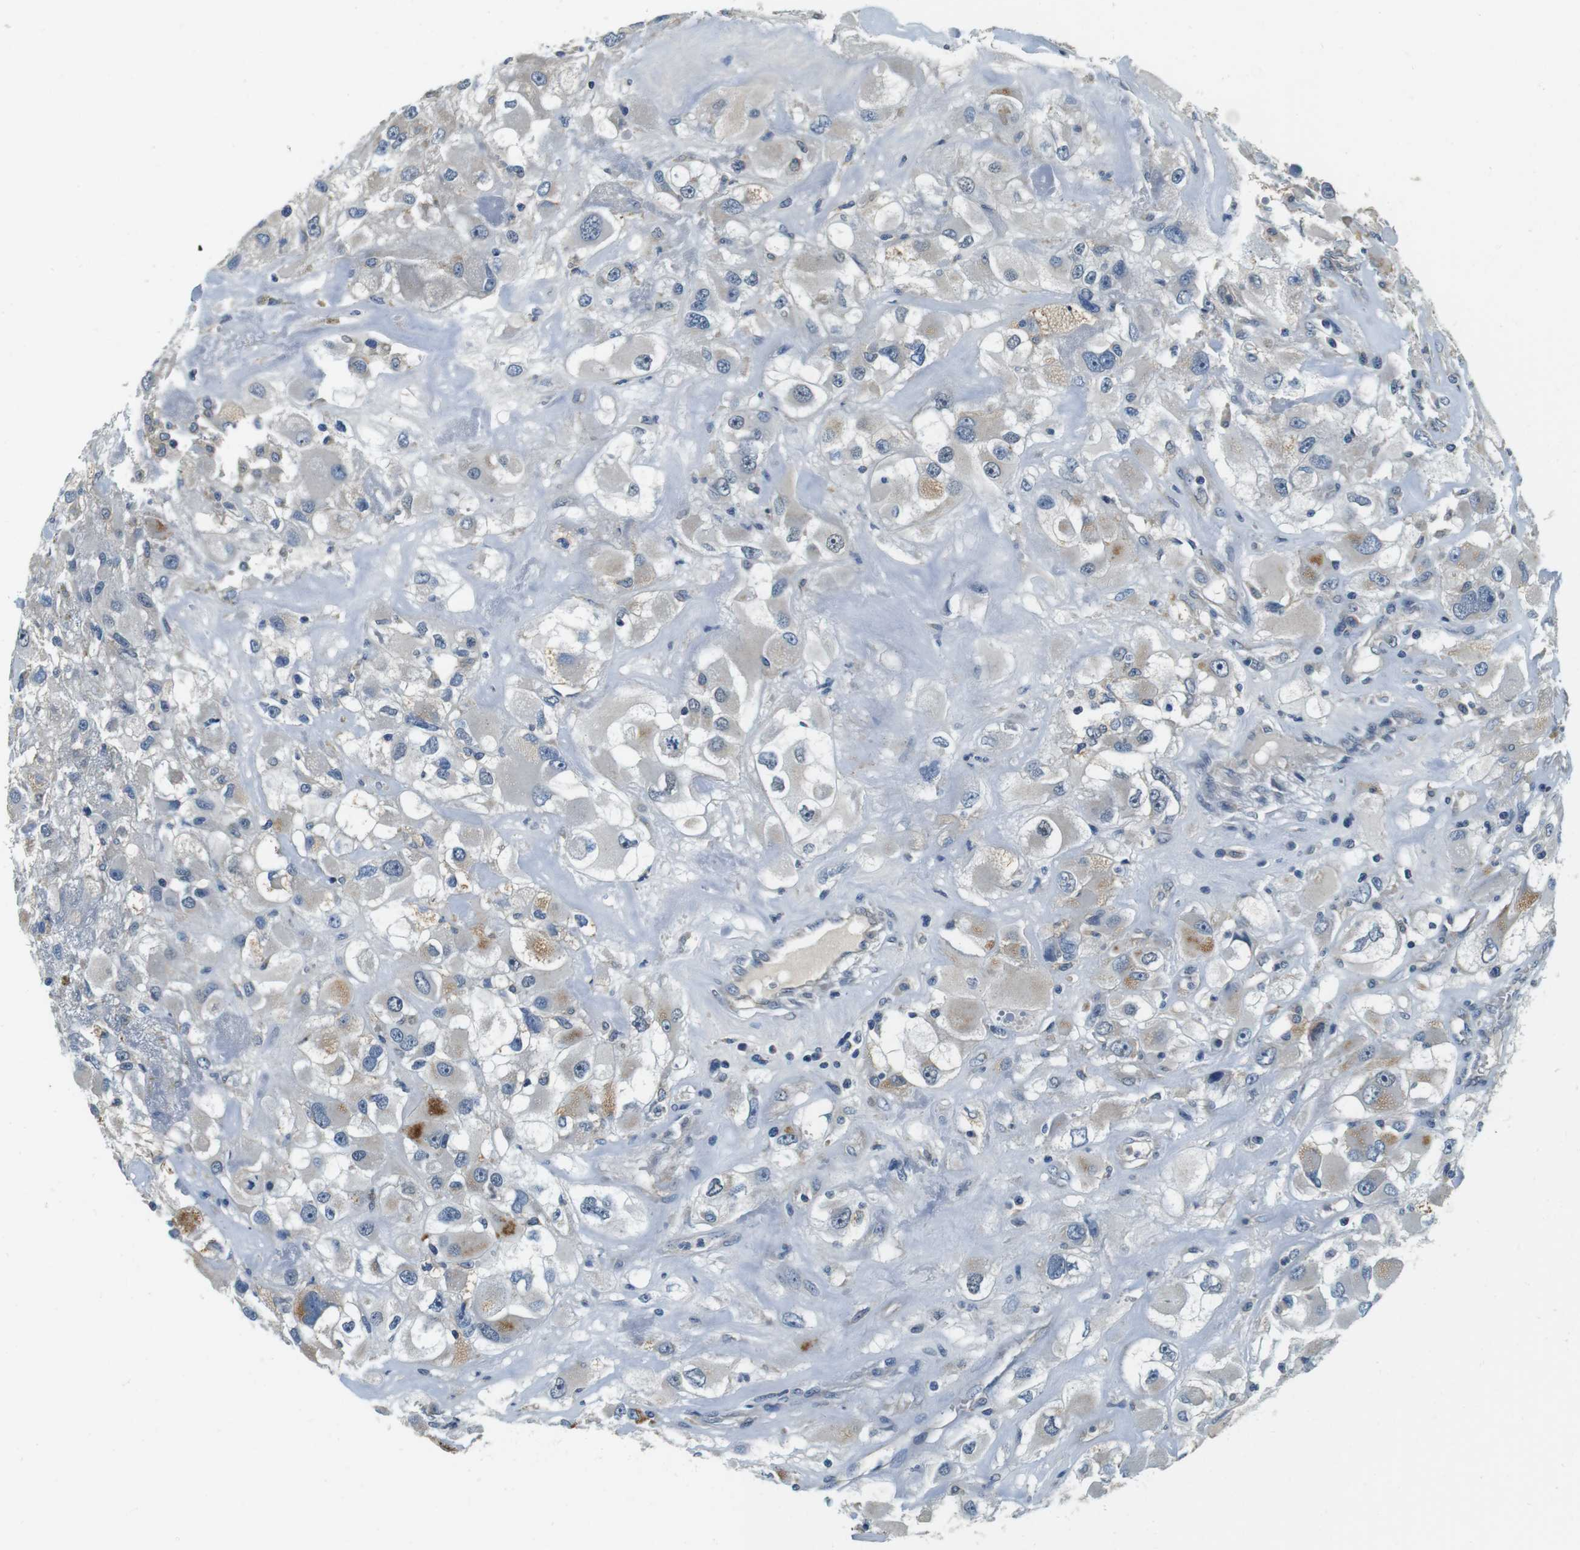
{"staining": {"intensity": "moderate", "quantity": "25%-75%", "location": "cytoplasmic/membranous"}, "tissue": "renal cancer", "cell_type": "Tumor cells", "image_type": "cancer", "snomed": [{"axis": "morphology", "description": "Adenocarcinoma, NOS"}, {"axis": "topography", "description": "Kidney"}], "caption": "Protein staining of adenocarcinoma (renal) tissue shows moderate cytoplasmic/membranous positivity in approximately 25%-75% of tumor cells.", "gene": "DTNA", "patient": {"sex": "female", "age": 52}}